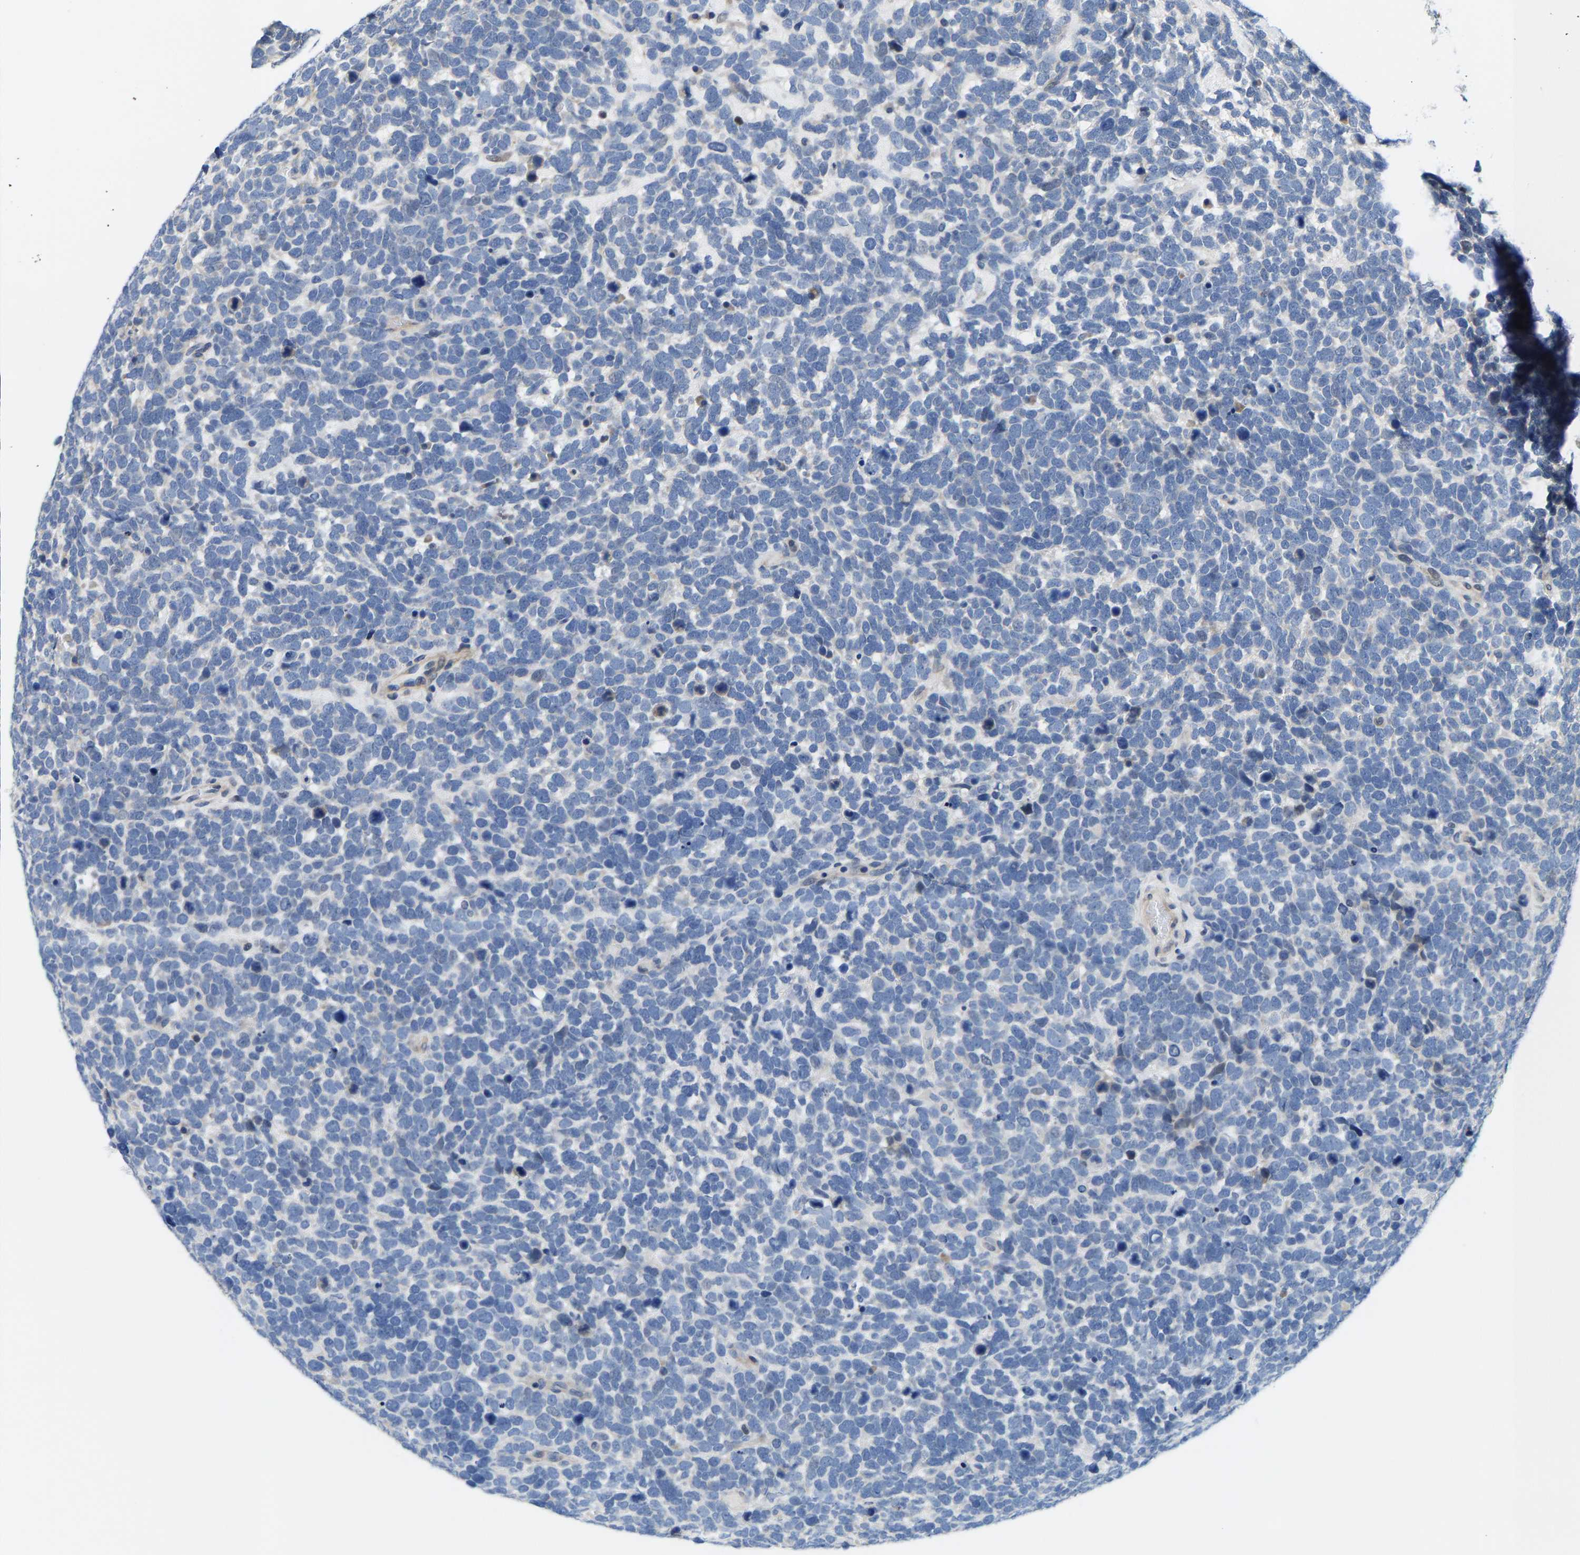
{"staining": {"intensity": "negative", "quantity": "none", "location": "none"}, "tissue": "urothelial cancer", "cell_type": "Tumor cells", "image_type": "cancer", "snomed": [{"axis": "morphology", "description": "Urothelial carcinoma, High grade"}, {"axis": "topography", "description": "Urinary bladder"}], "caption": "A photomicrograph of urothelial cancer stained for a protein exhibits no brown staining in tumor cells. (DAB (3,3'-diaminobenzidine) immunohistochemistry (IHC) visualized using brightfield microscopy, high magnification).", "gene": "KLHL1", "patient": {"sex": "female", "age": 82}}